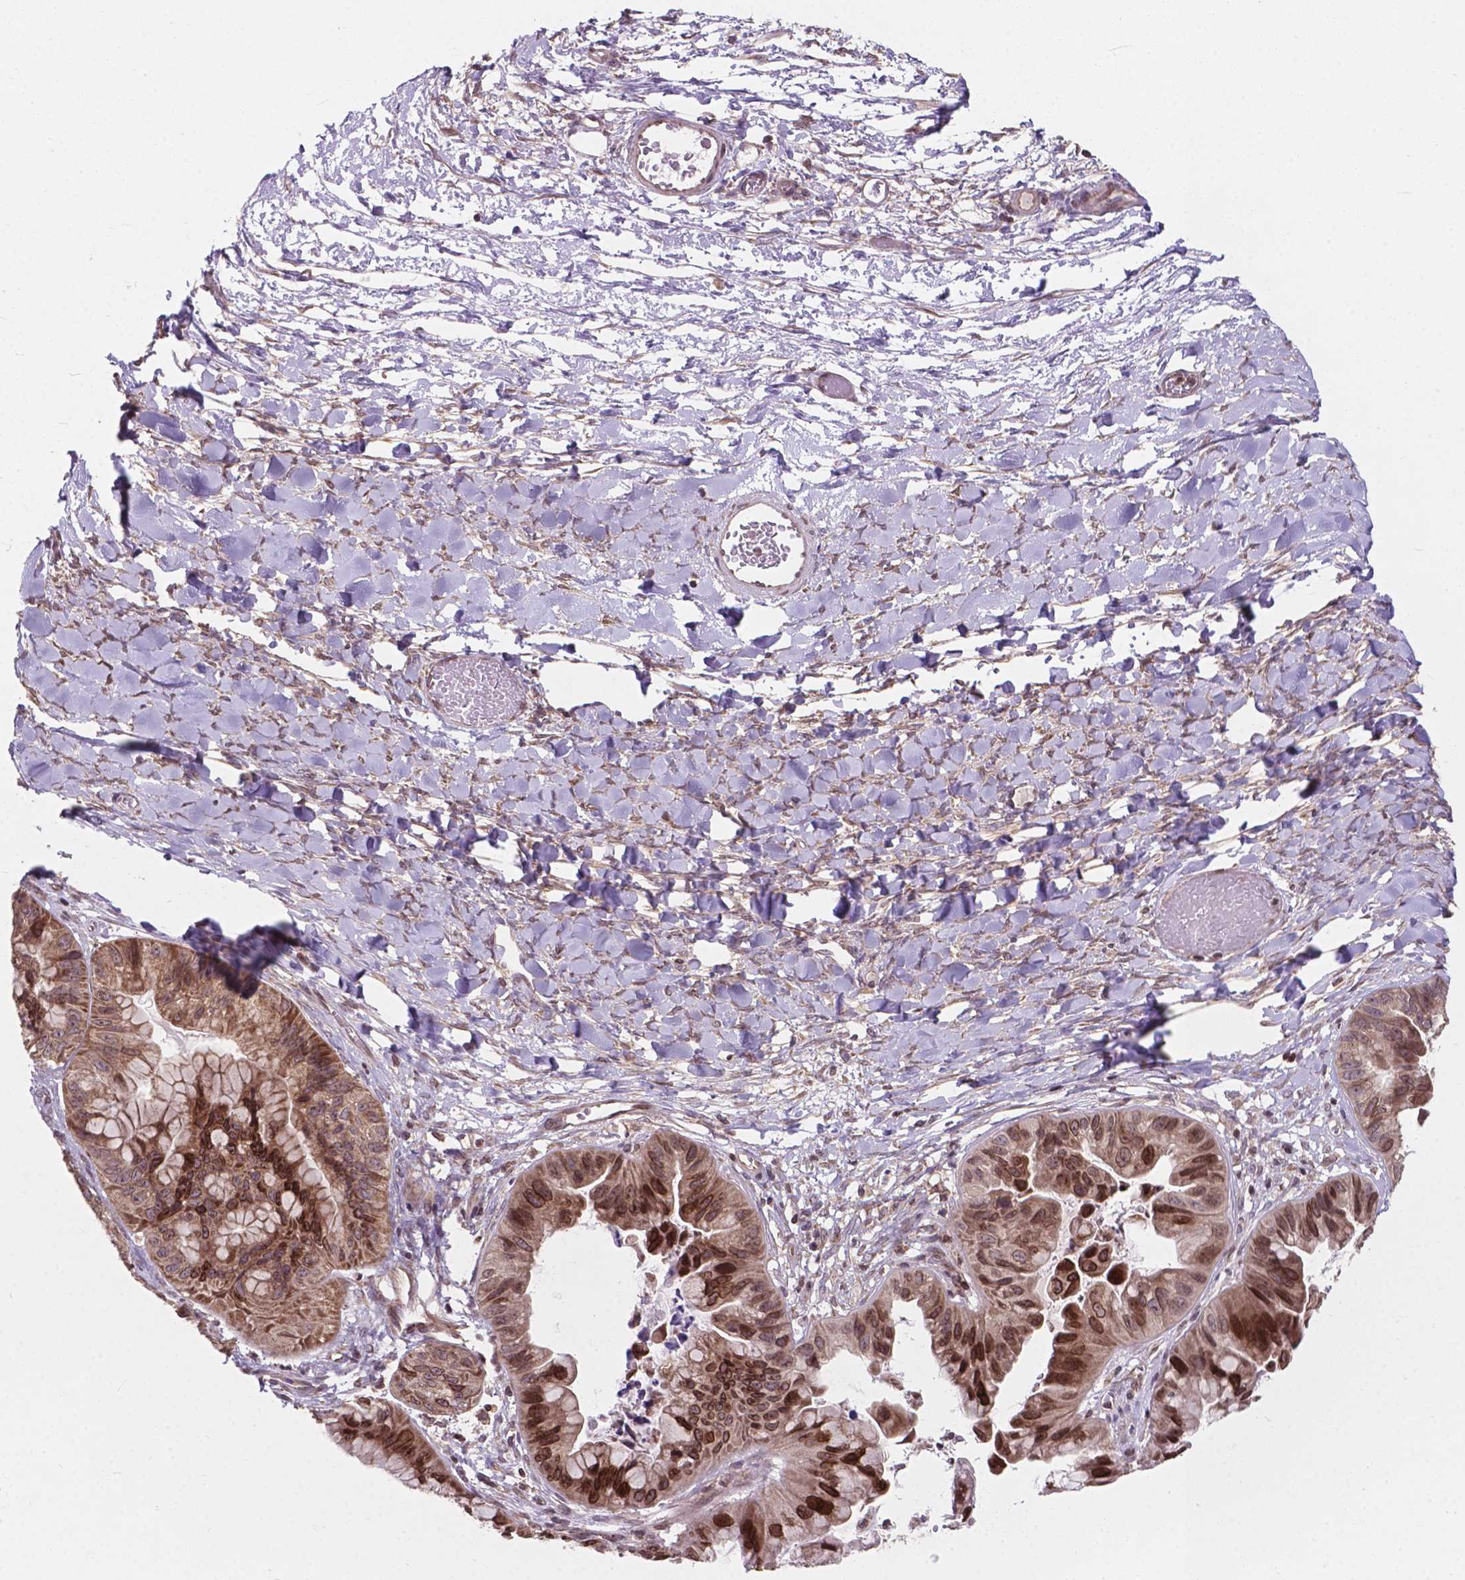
{"staining": {"intensity": "moderate", "quantity": ">75%", "location": "cytoplasmic/membranous"}, "tissue": "ovarian cancer", "cell_type": "Tumor cells", "image_type": "cancer", "snomed": [{"axis": "morphology", "description": "Cystadenocarcinoma, mucinous, NOS"}, {"axis": "topography", "description": "Ovary"}], "caption": "Protein staining of ovarian cancer (mucinous cystadenocarcinoma) tissue reveals moderate cytoplasmic/membranous positivity in approximately >75% of tumor cells.", "gene": "MRPL33", "patient": {"sex": "female", "age": 76}}